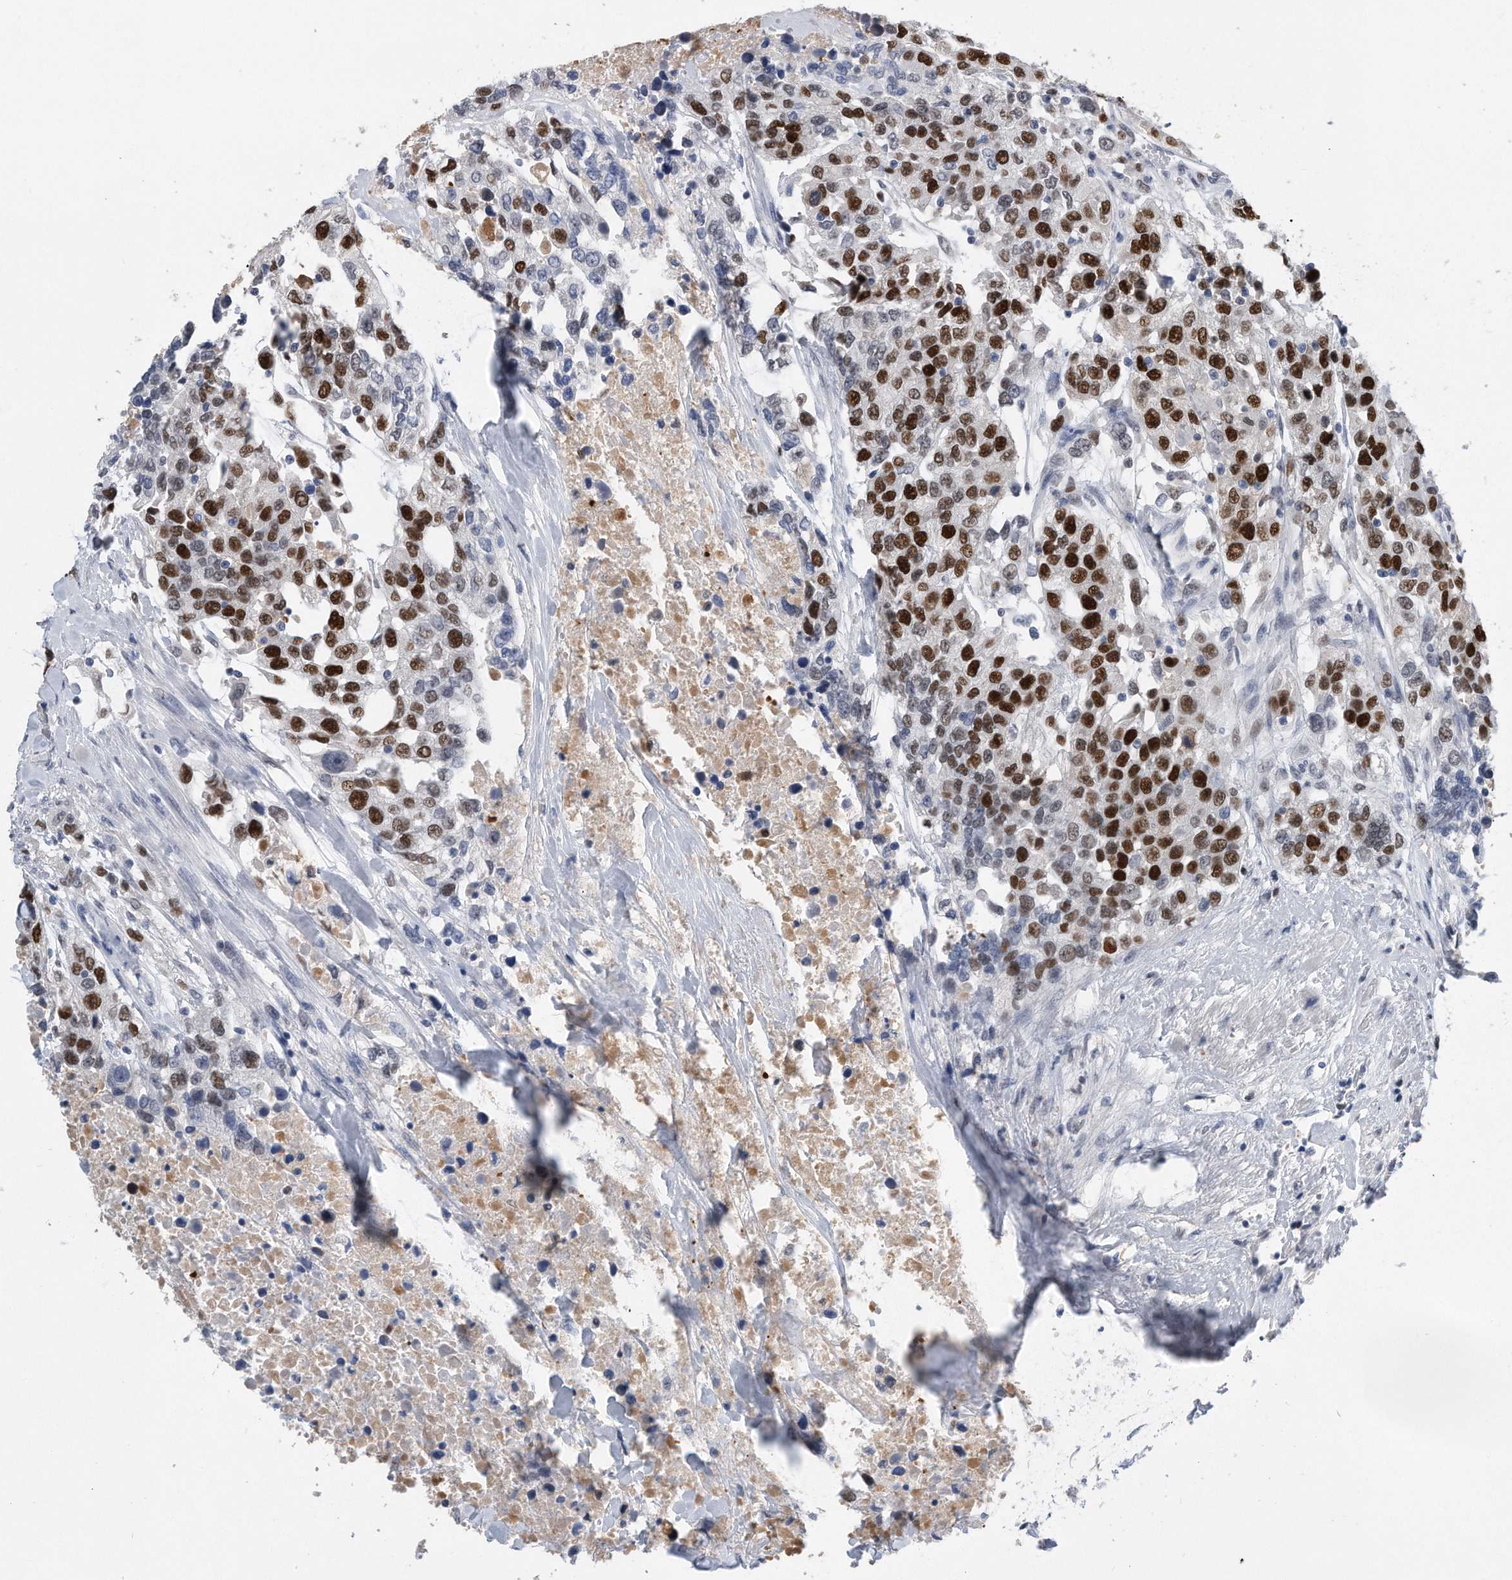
{"staining": {"intensity": "strong", "quantity": ">75%", "location": "nuclear"}, "tissue": "urothelial cancer", "cell_type": "Tumor cells", "image_type": "cancer", "snomed": [{"axis": "morphology", "description": "Urothelial carcinoma, High grade"}, {"axis": "topography", "description": "Urinary bladder"}], "caption": "Immunohistochemistry histopathology image of human urothelial cancer stained for a protein (brown), which reveals high levels of strong nuclear expression in about >75% of tumor cells.", "gene": "PCNA", "patient": {"sex": "female", "age": 80}}